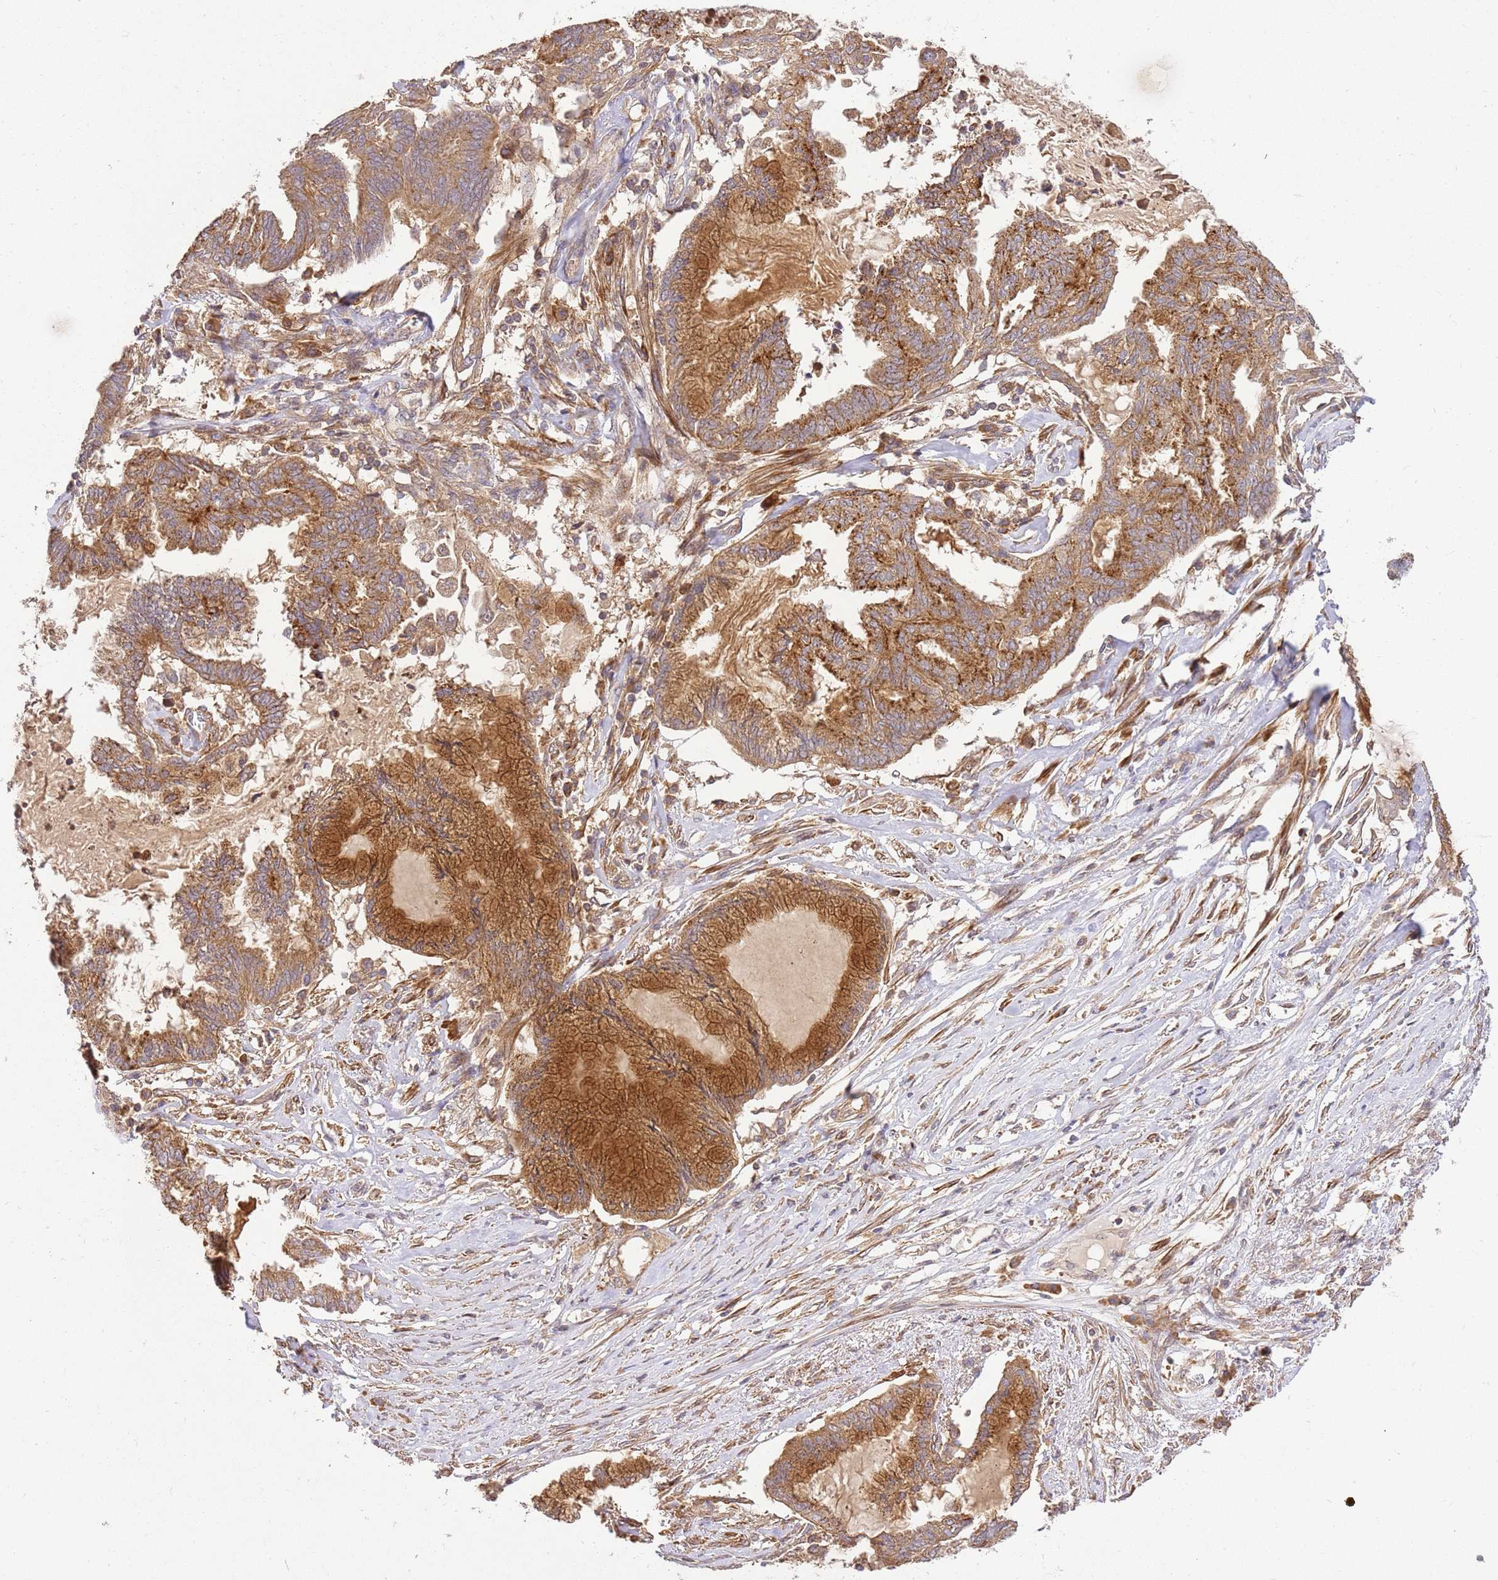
{"staining": {"intensity": "strong", "quantity": ">75%", "location": "cytoplasmic/membranous"}, "tissue": "endometrial cancer", "cell_type": "Tumor cells", "image_type": "cancer", "snomed": [{"axis": "morphology", "description": "Adenocarcinoma, NOS"}, {"axis": "topography", "description": "Endometrium"}], "caption": "Tumor cells demonstrate high levels of strong cytoplasmic/membranous expression in about >75% of cells in endometrial cancer.", "gene": "GAREM1", "patient": {"sex": "female", "age": 86}}